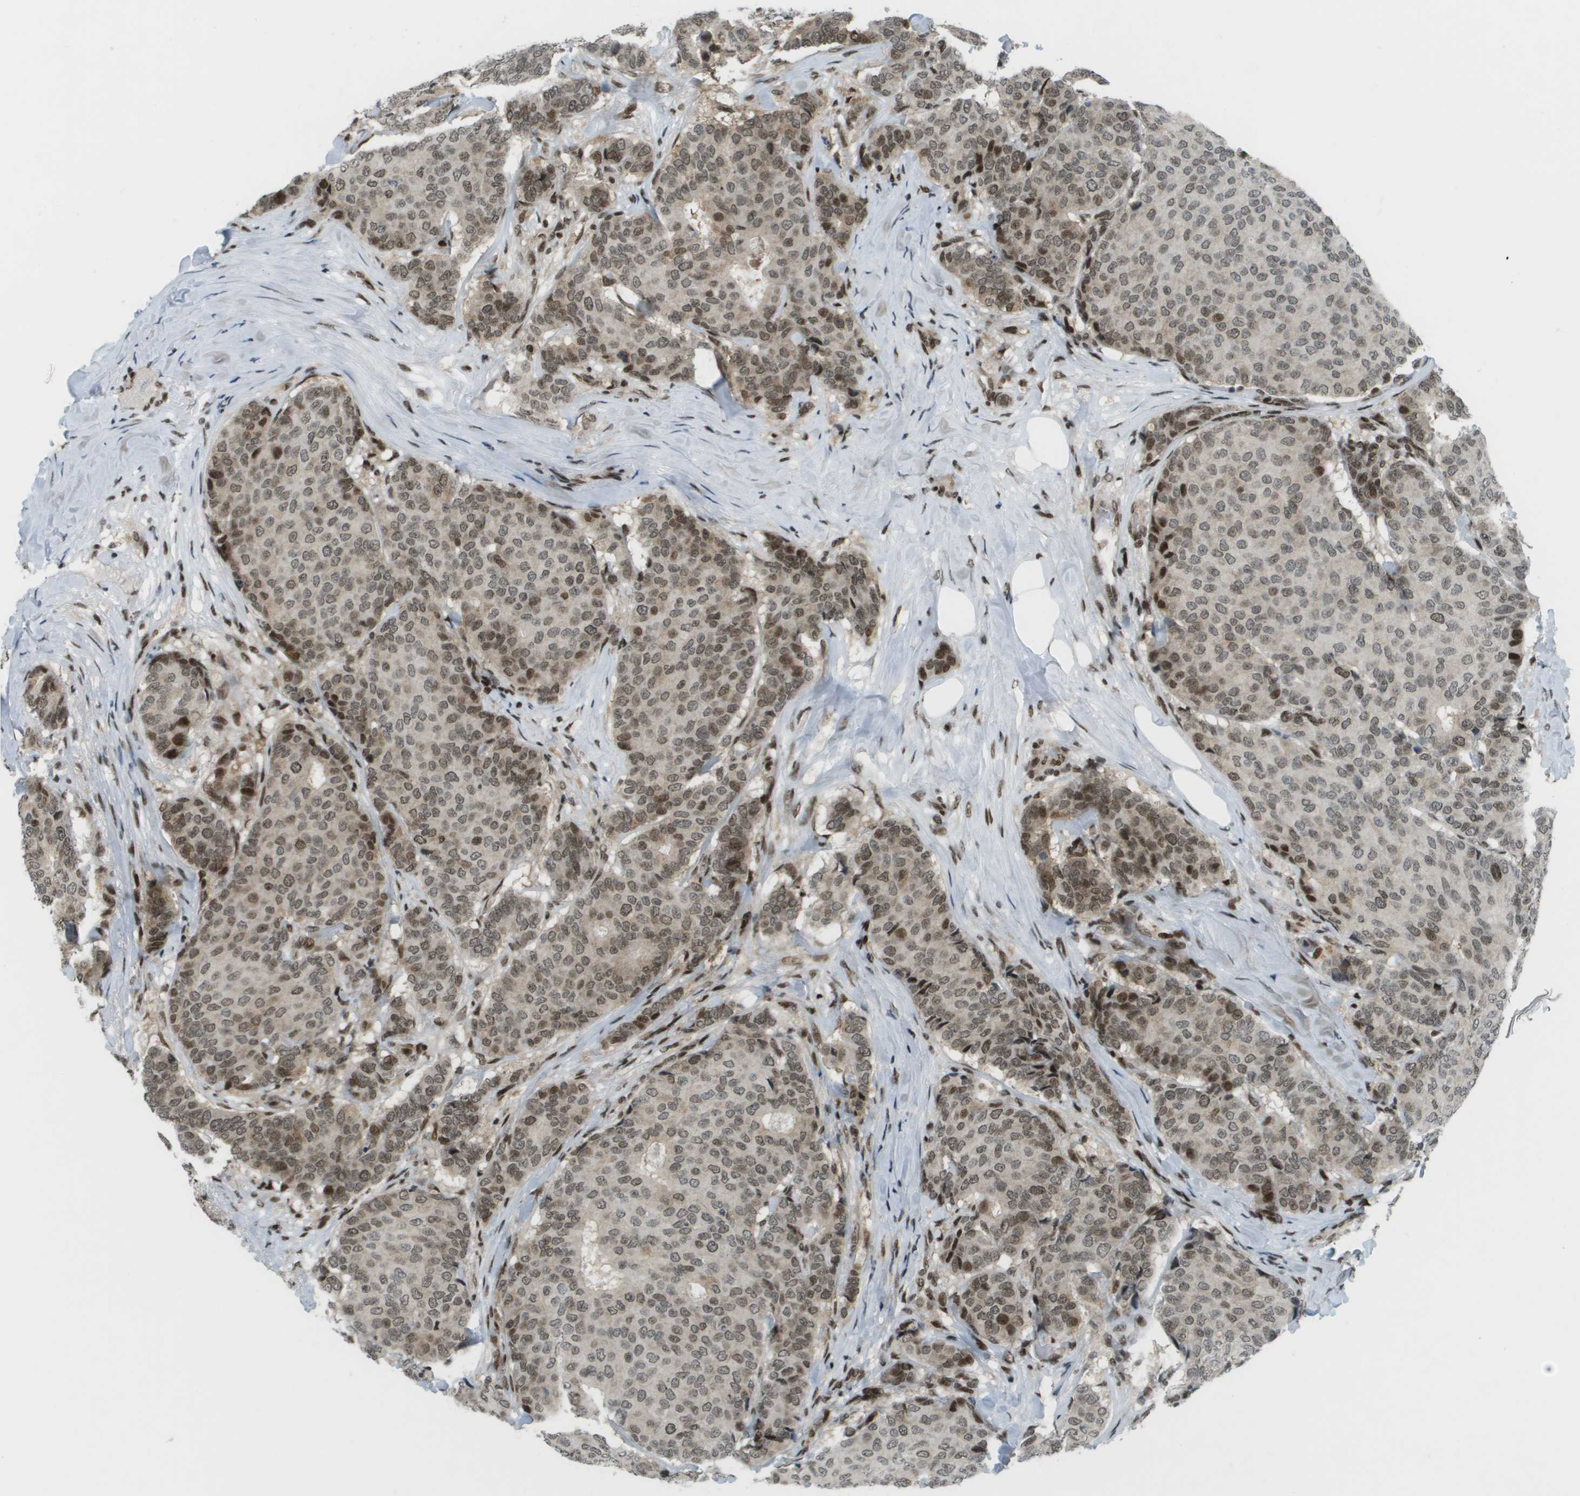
{"staining": {"intensity": "moderate", "quantity": ">75%", "location": "nuclear"}, "tissue": "breast cancer", "cell_type": "Tumor cells", "image_type": "cancer", "snomed": [{"axis": "morphology", "description": "Duct carcinoma"}, {"axis": "topography", "description": "Breast"}], "caption": "Protein positivity by immunohistochemistry displays moderate nuclear expression in approximately >75% of tumor cells in breast cancer.", "gene": "IRF7", "patient": {"sex": "female", "age": 75}}